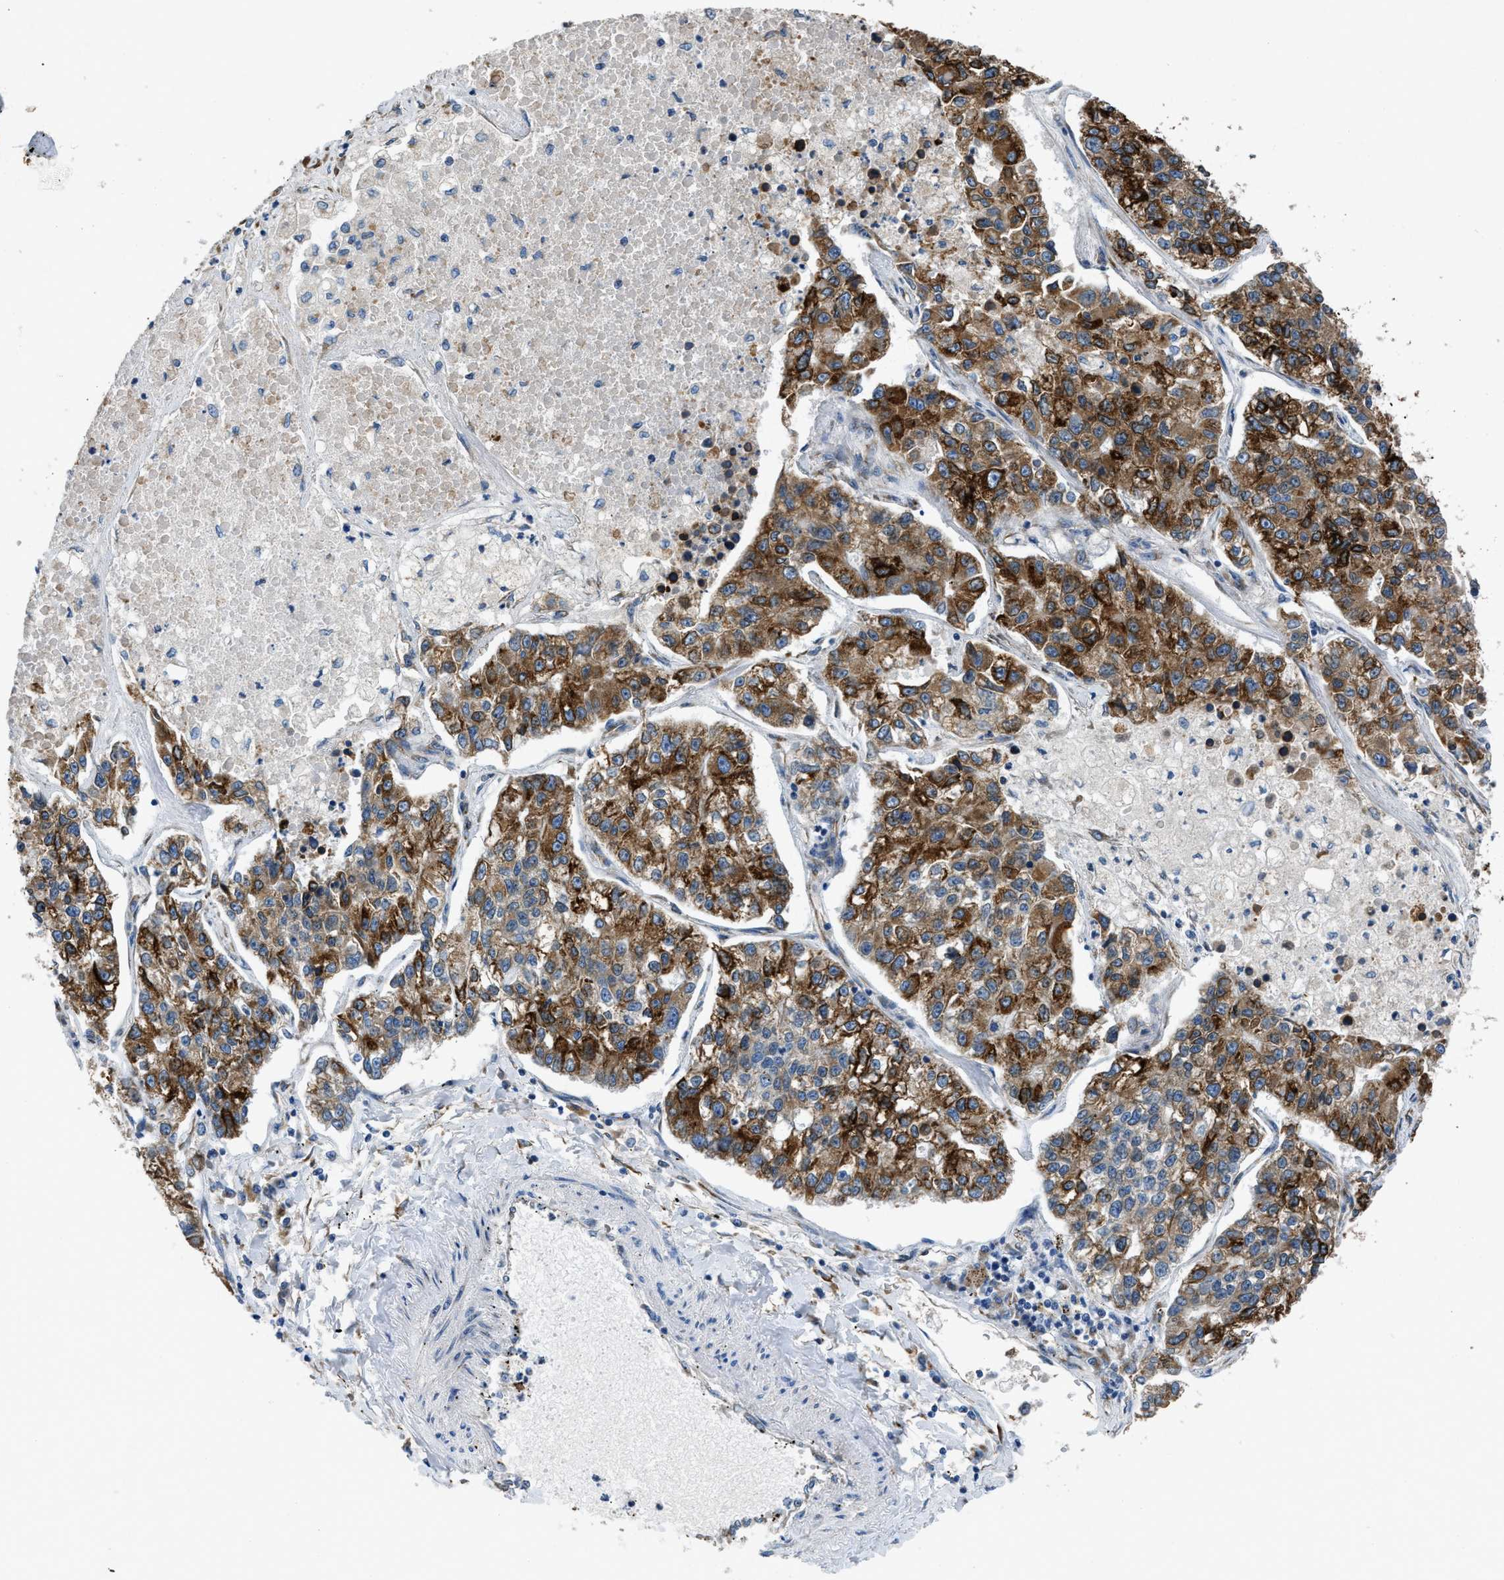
{"staining": {"intensity": "strong", "quantity": ">75%", "location": "cytoplasmic/membranous"}, "tissue": "lung cancer", "cell_type": "Tumor cells", "image_type": "cancer", "snomed": [{"axis": "morphology", "description": "Adenocarcinoma, NOS"}, {"axis": "topography", "description": "Lung"}], "caption": "IHC micrograph of neoplastic tissue: human adenocarcinoma (lung) stained using immunohistochemistry (IHC) shows high levels of strong protein expression localized specifically in the cytoplasmic/membranous of tumor cells, appearing as a cytoplasmic/membranous brown color.", "gene": "GGCX", "patient": {"sex": "male", "age": 49}}